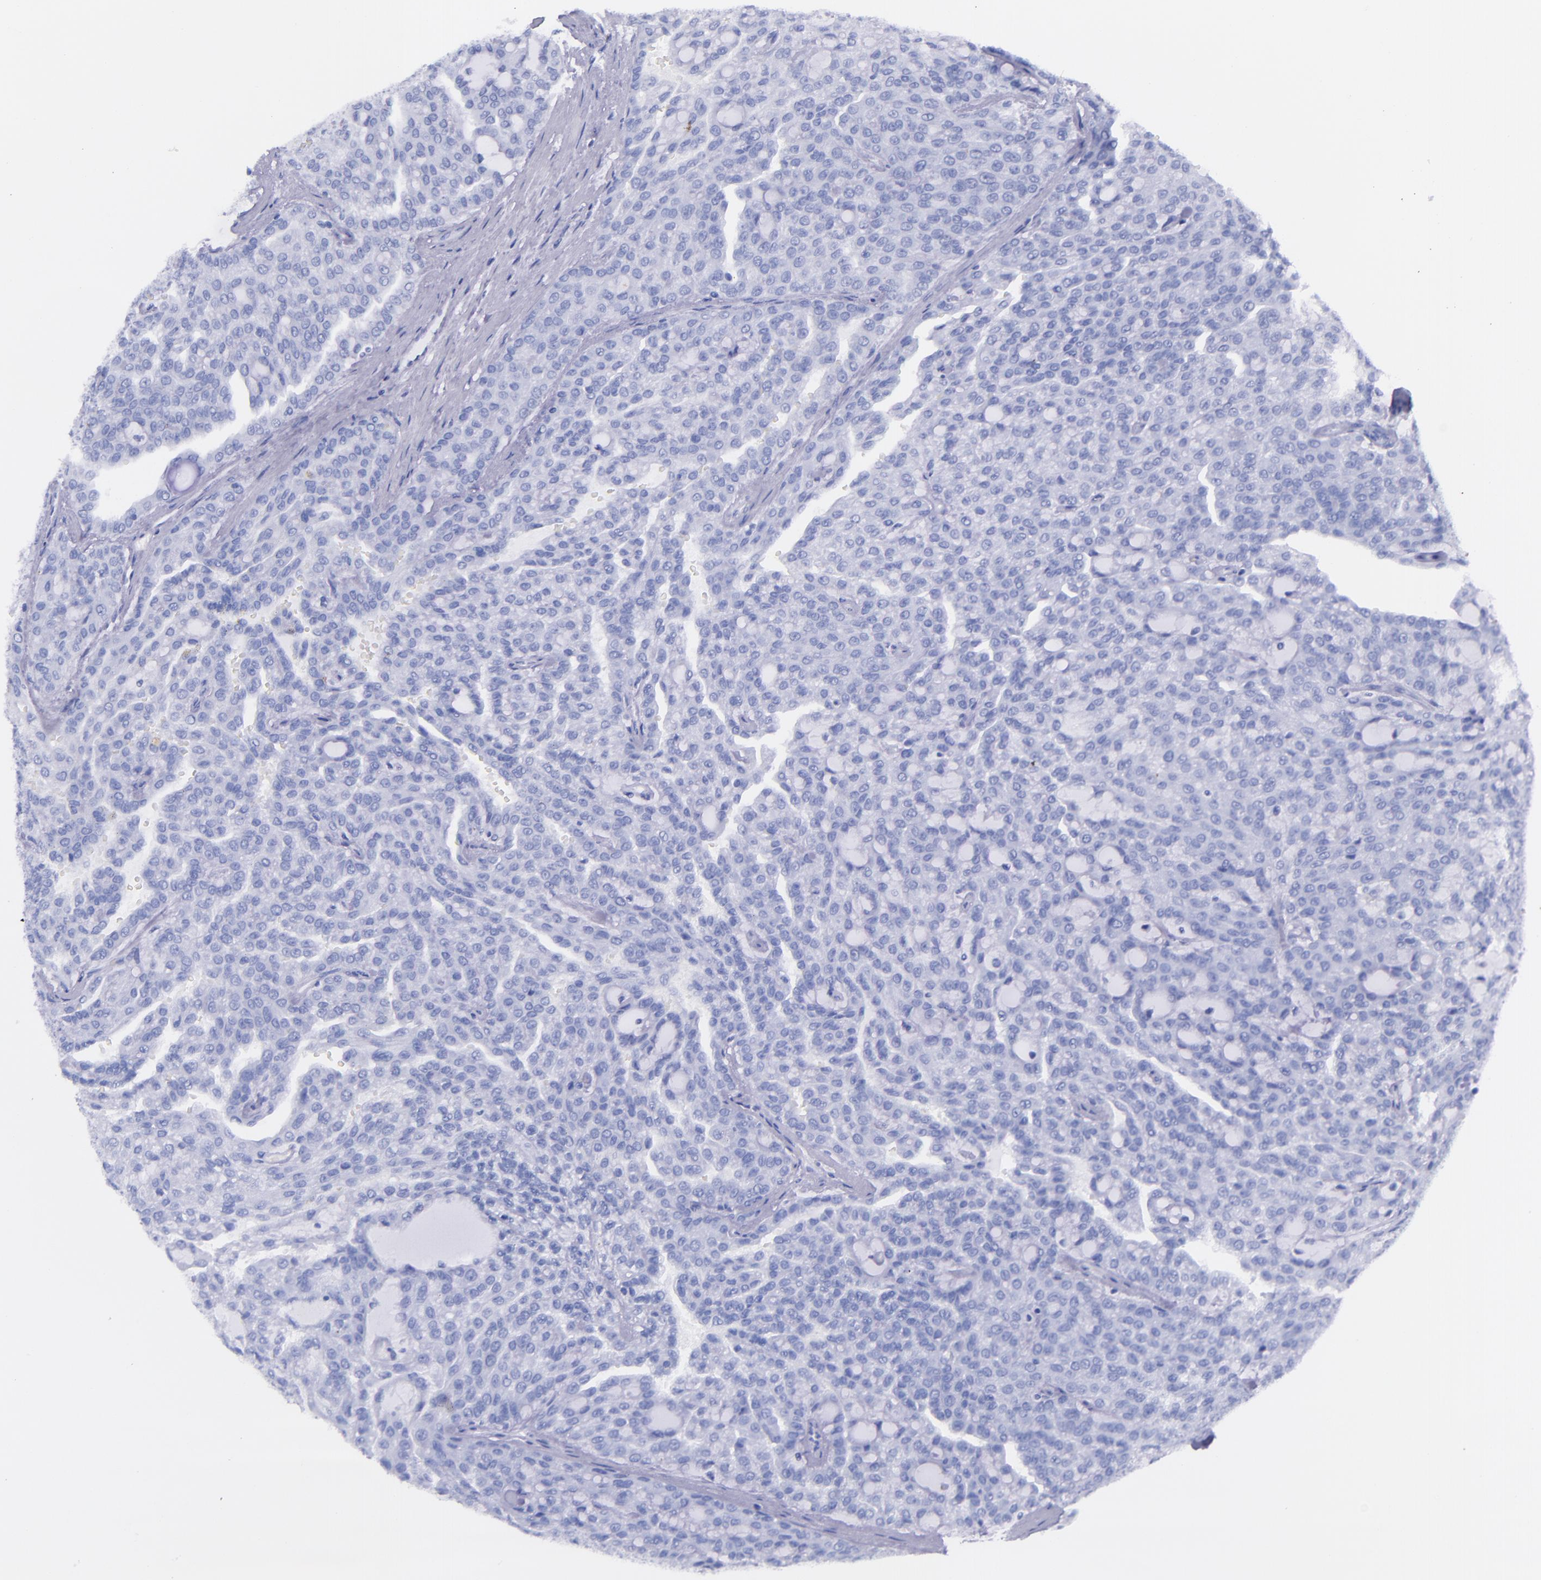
{"staining": {"intensity": "negative", "quantity": "none", "location": "none"}, "tissue": "renal cancer", "cell_type": "Tumor cells", "image_type": "cancer", "snomed": [{"axis": "morphology", "description": "Adenocarcinoma, NOS"}, {"axis": "topography", "description": "Kidney"}], "caption": "IHC micrograph of human adenocarcinoma (renal) stained for a protein (brown), which displays no expression in tumor cells.", "gene": "LAG3", "patient": {"sex": "male", "age": 63}}